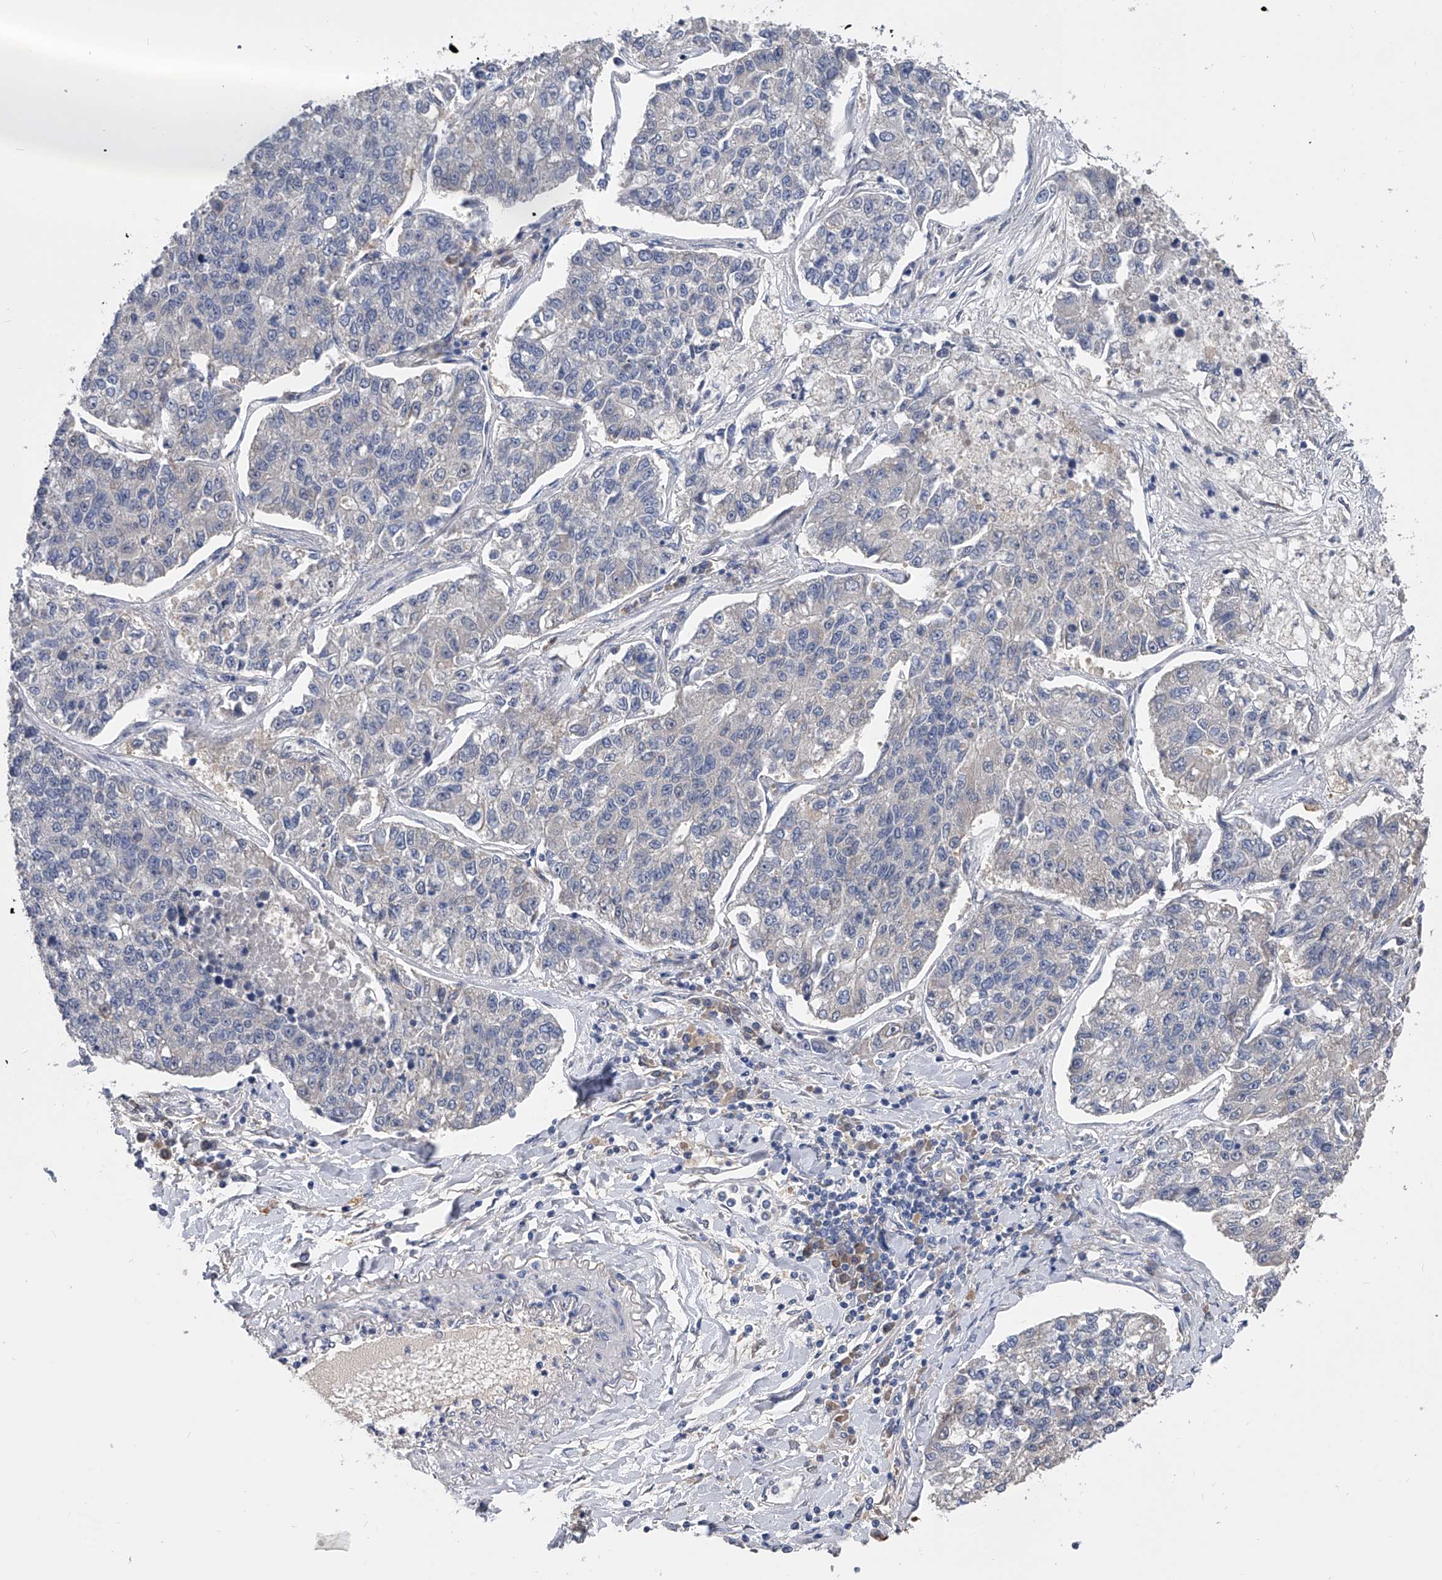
{"staining": {"intensity": "negative", "quantity": "none", "location": "none"}, "tissue": "lung cancer", "cell_type": "Tumor cells", "image_type": "cancer", "snomed": [{"axis": "morphology", "description": "Adenocarcinoma, NOS"}, {"axis": "topography", "description": "Lung"}], "caption": "Protein analysis of lung adenocarcinoma demonstrates no significant expression in tumor cells.", "gene": "PGM3", "patient": {"sex": "male", "age": 49}}